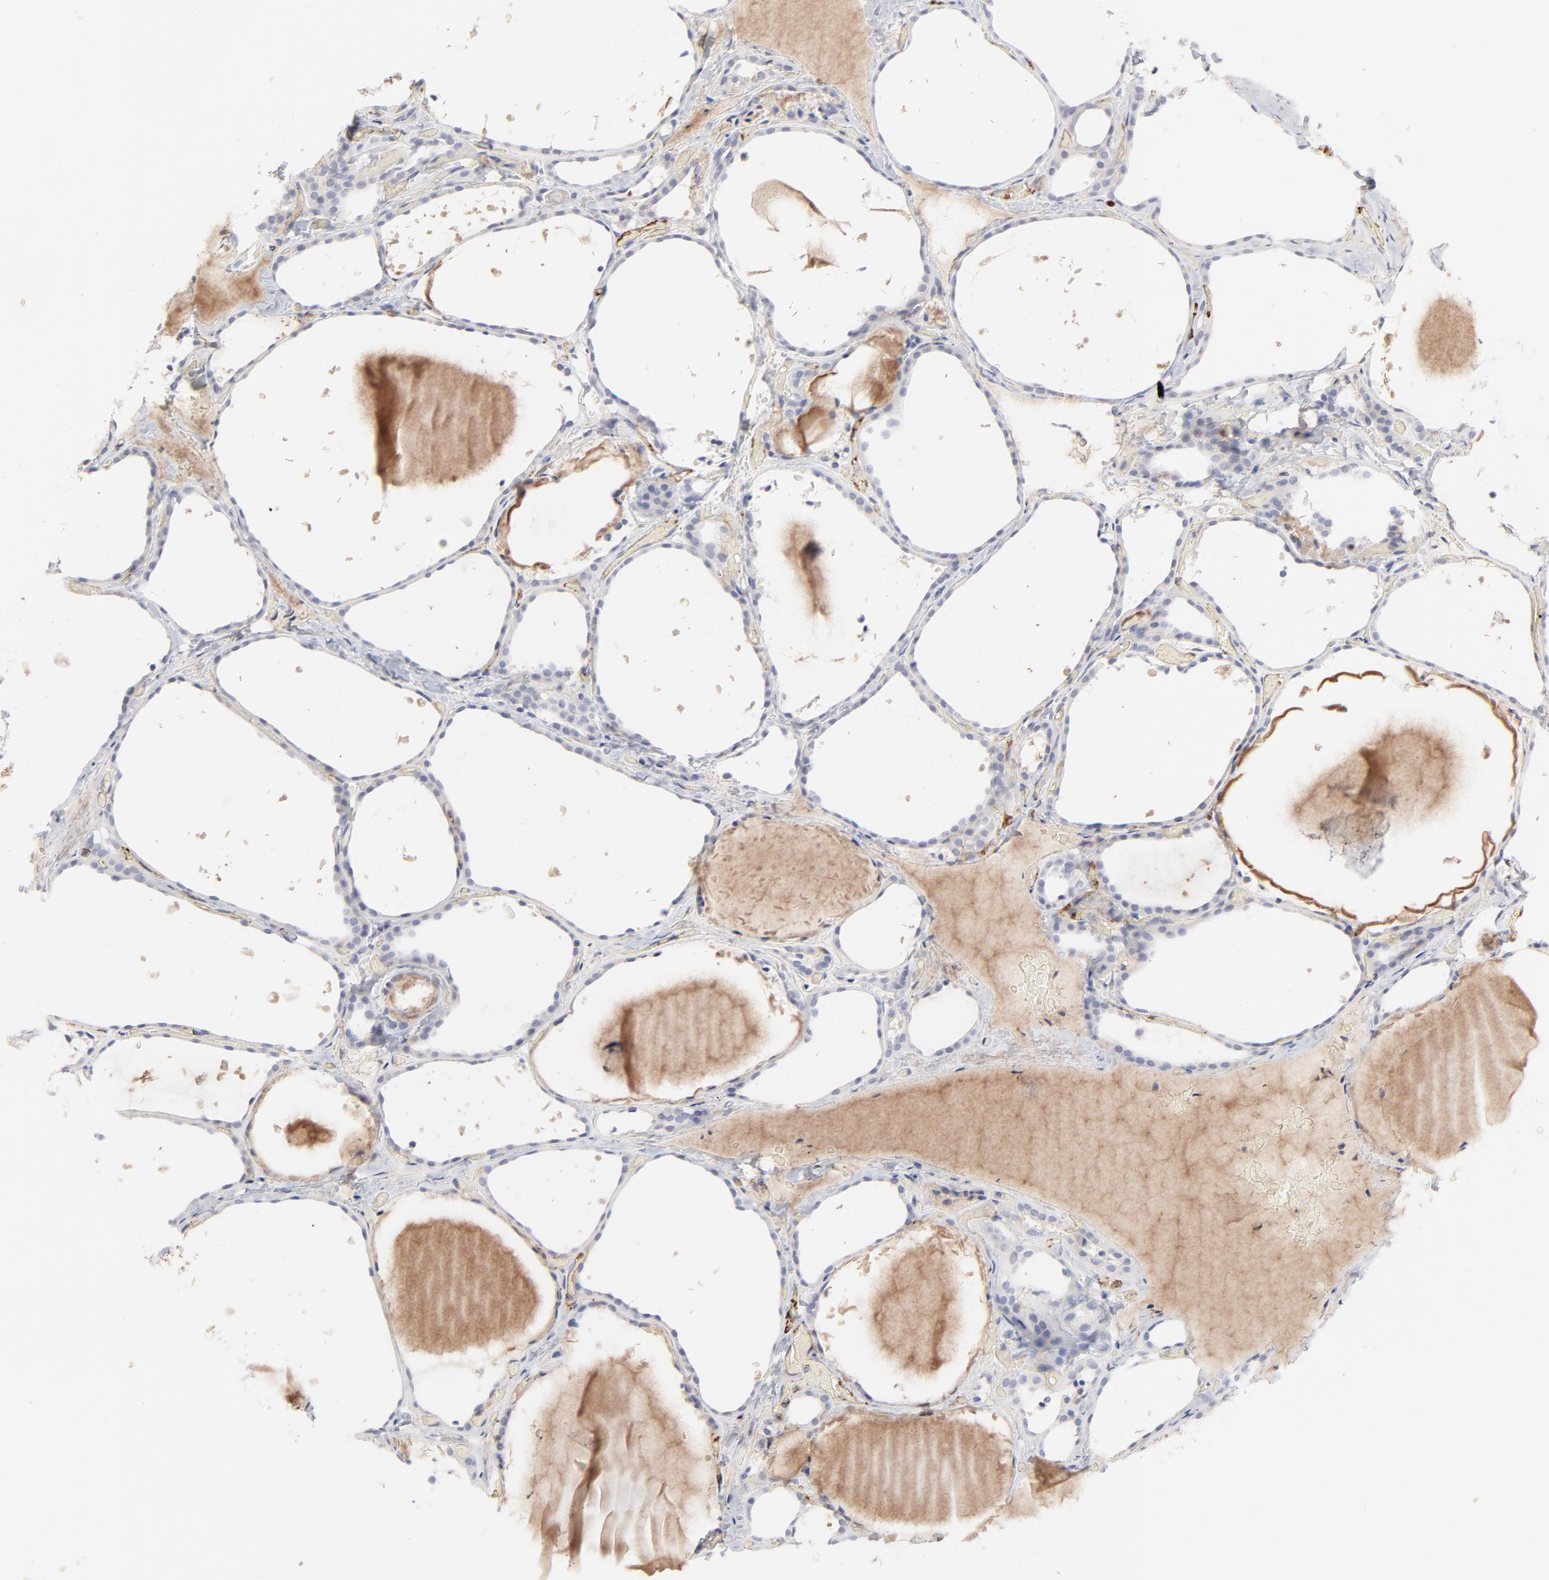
{"staining": {"intensity": "negative", "quantity": "none", "location": "none"}, "tissue": "thyroid gland", "cell_type": "Glandular cells", "image_type": "normal", "snomed": [{"axis": "morphology", "description": "Normal tissue, NOS"}, {"axis": "topography", "description": "Thyroid gland"}], "caption": "This is an immunohistochemistry (IHC) micrograph of unremarkable human thyroid gland. There is no staining in glandular cells.", "gene": "CCR3", "patient": {"sex": "female", "age": 22}}